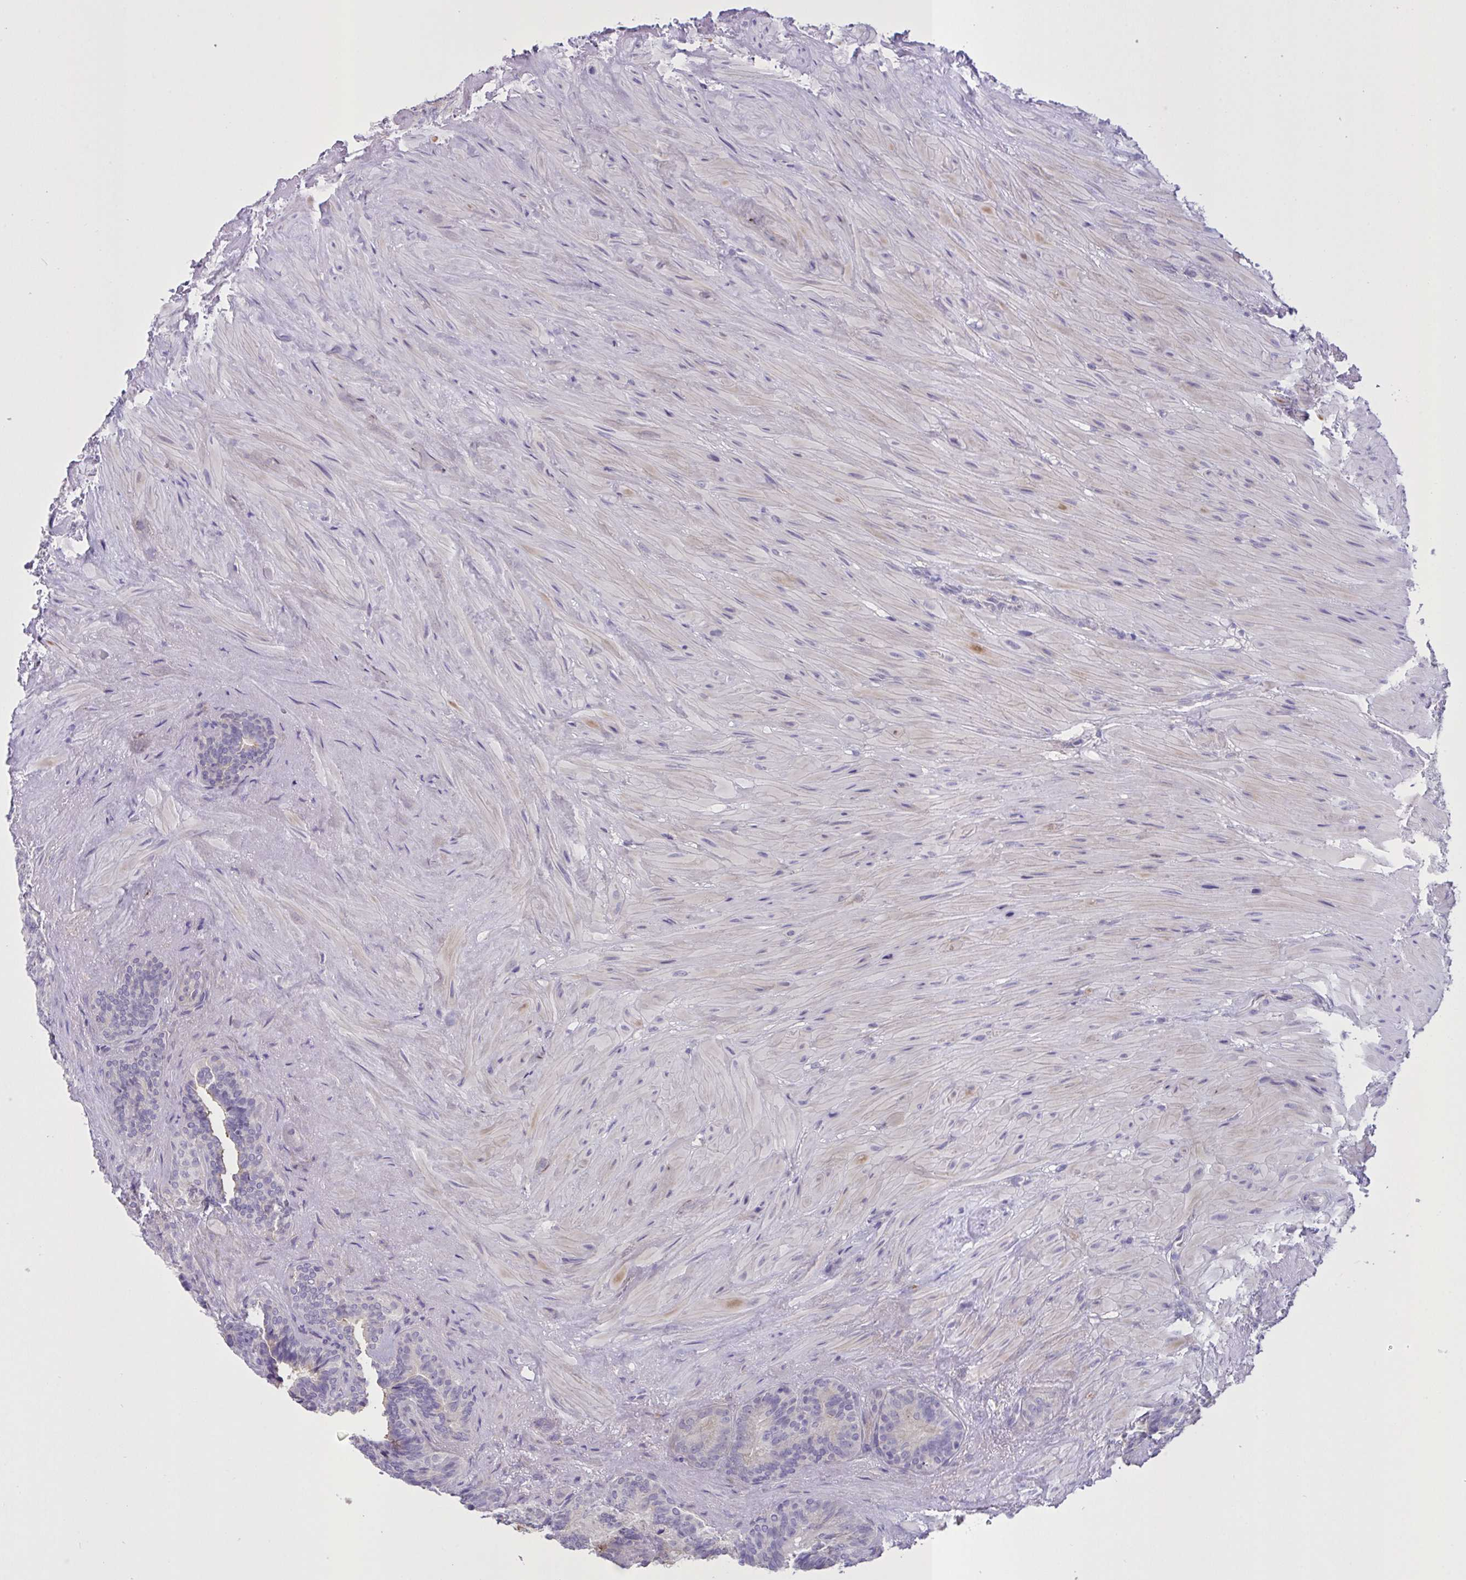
{"staining": {"intensity": "moderate", "quantity": "<25%", "location": "cytoplasmic/membranous"}, "tissue": "seminal vesicle", "cell_type": "Glandular cells", "image_type": "normal", "snomed": [{"axis": "morphology", "description": "Normal tissue, NOS"}, {"axis": "topography", "description": "Seminal veicle"}], "caption": "Immunohistochemical staining of normal seminal vesicle displays moderate cytoplasmic/membranous protein expression in approximately <25% of glandular cells. (DAB (3,3'-diaminobenzidine) = brown stain, brightfield microscopy at high magnification).", "gene": "MRGPRX2", "patient": {"sex": "male", "age": 60}}